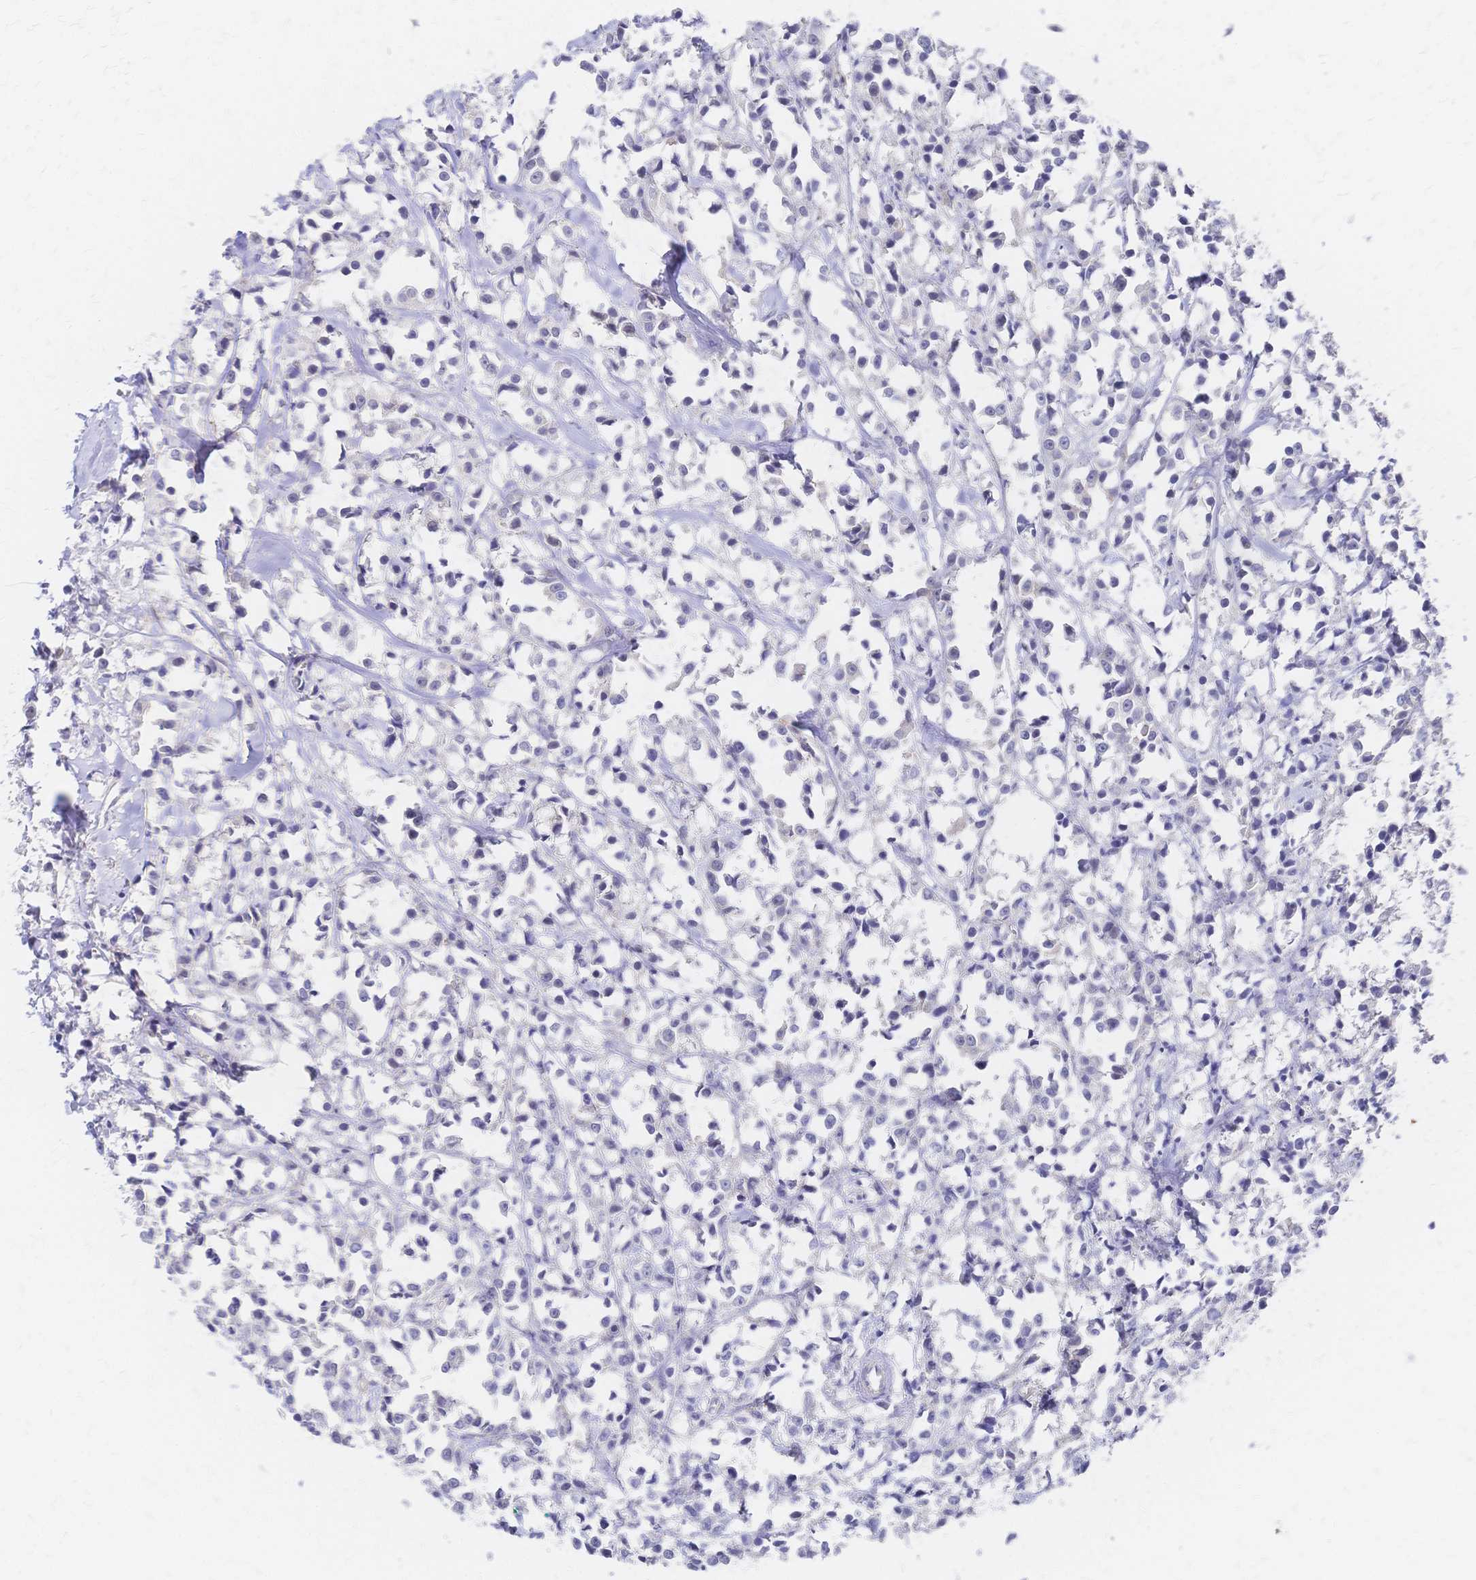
{"staining": {"intensity": "negative", "quantity": "none", "location": "none"}, "tissue": "breast cancer", "cell_type": "Tumor cells", "image_type": "cancer", "snomed": [{"axis": "morphology", "description": "Duct carcinoma"}, {"axis": "topography", "description": "Breast"}], "caption": "A histopathology image of human intraductal carcinoma (breast) is negative for staining in tumor cells.", "gene": "SLC5A1", "patient": {"sex": "female", "age": 80}}